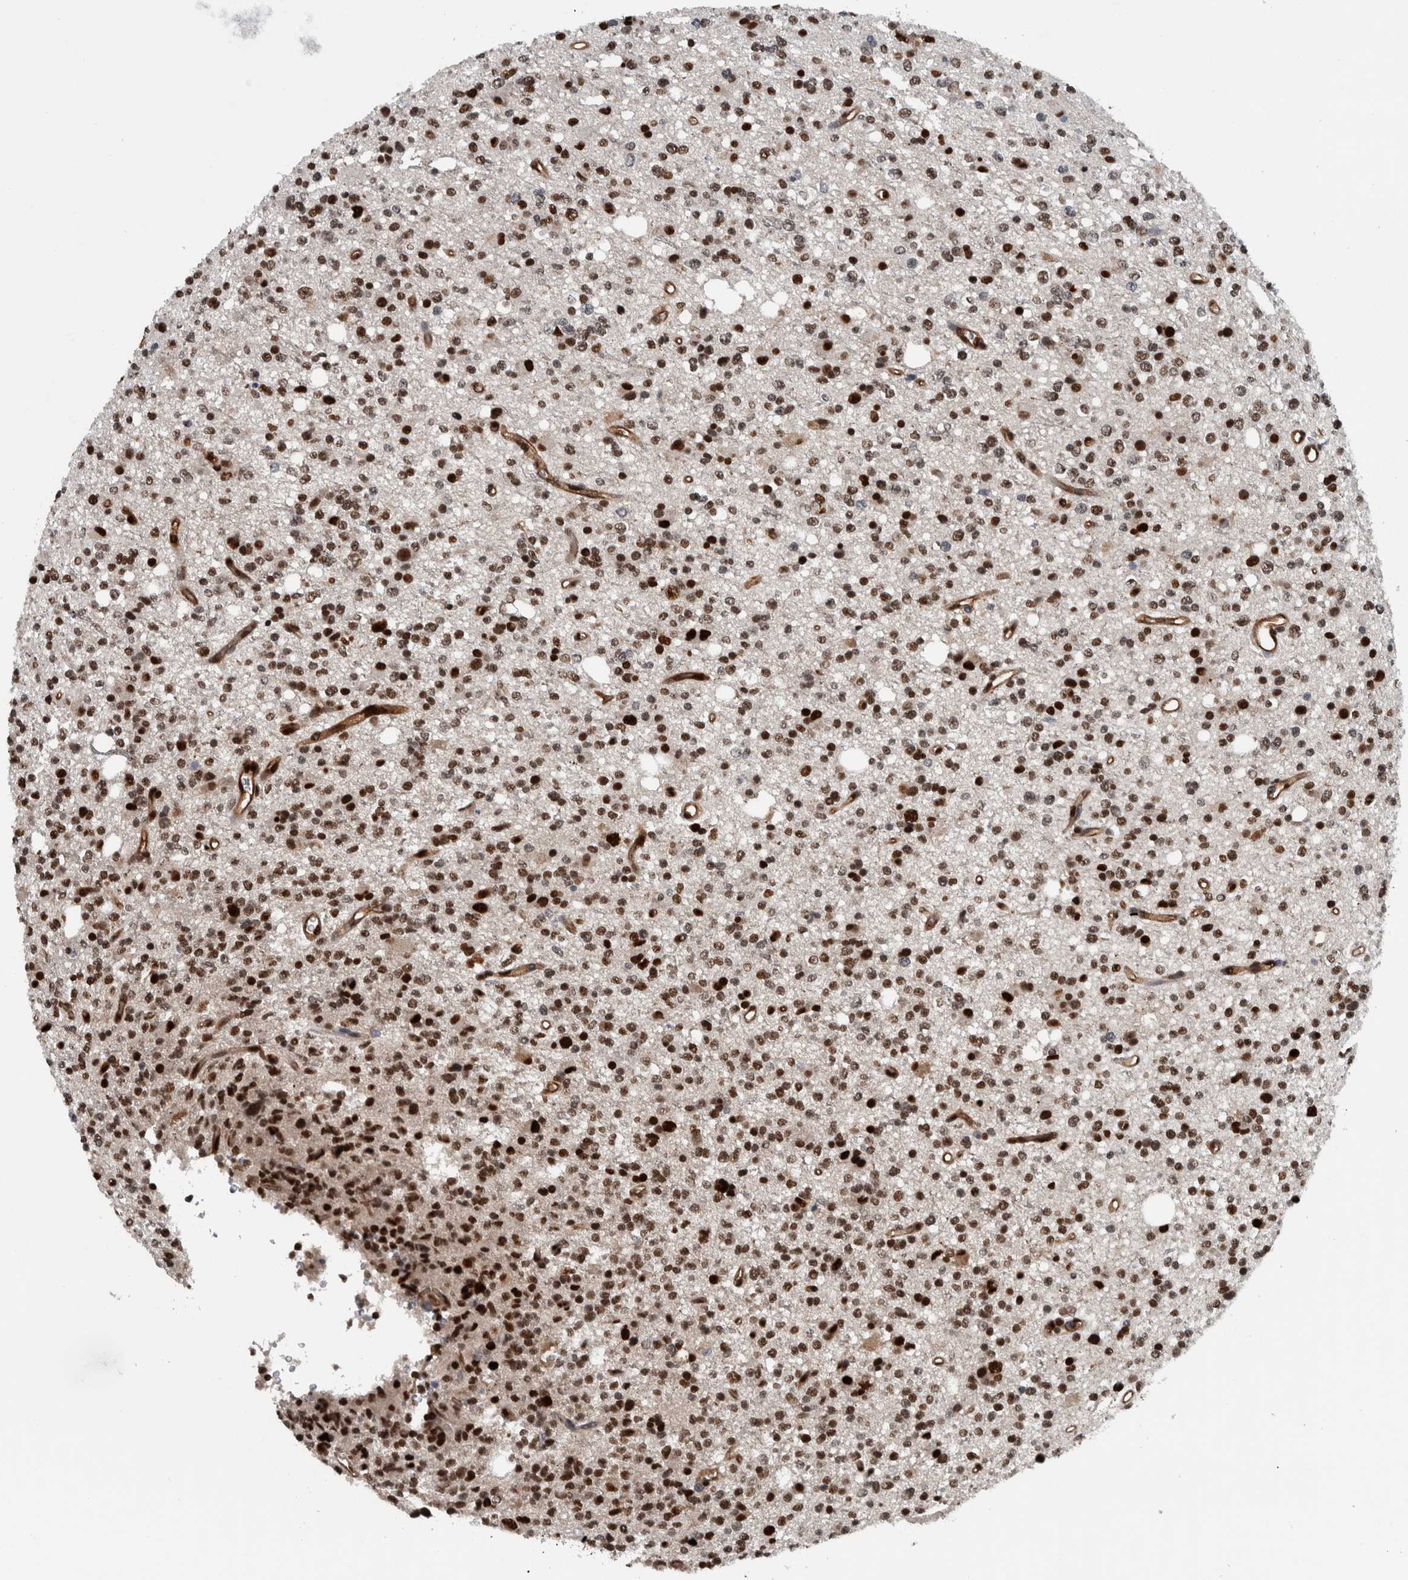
{"staining": {"intensity": "strong", "quantity": ">75%", "location": "nuclear"}, "tissue": "glioma", "cell_type": "Tumor cells", "image_type": "cancer", "snomed": [{"axis": "morphology", "description": "Glioma, malignant, High grade"}, {"axis": "topography", "description": "Brain"}], "caption": "This image displays malignant glioma (high-grade) stained with IHC to label a protein in brown. The nuclear of tumor cells show strong positivity for the protein. Nuclei are counter-stained blue.", "gene": "FAM135B", "patient": {"sex": "female", "age": 62}}